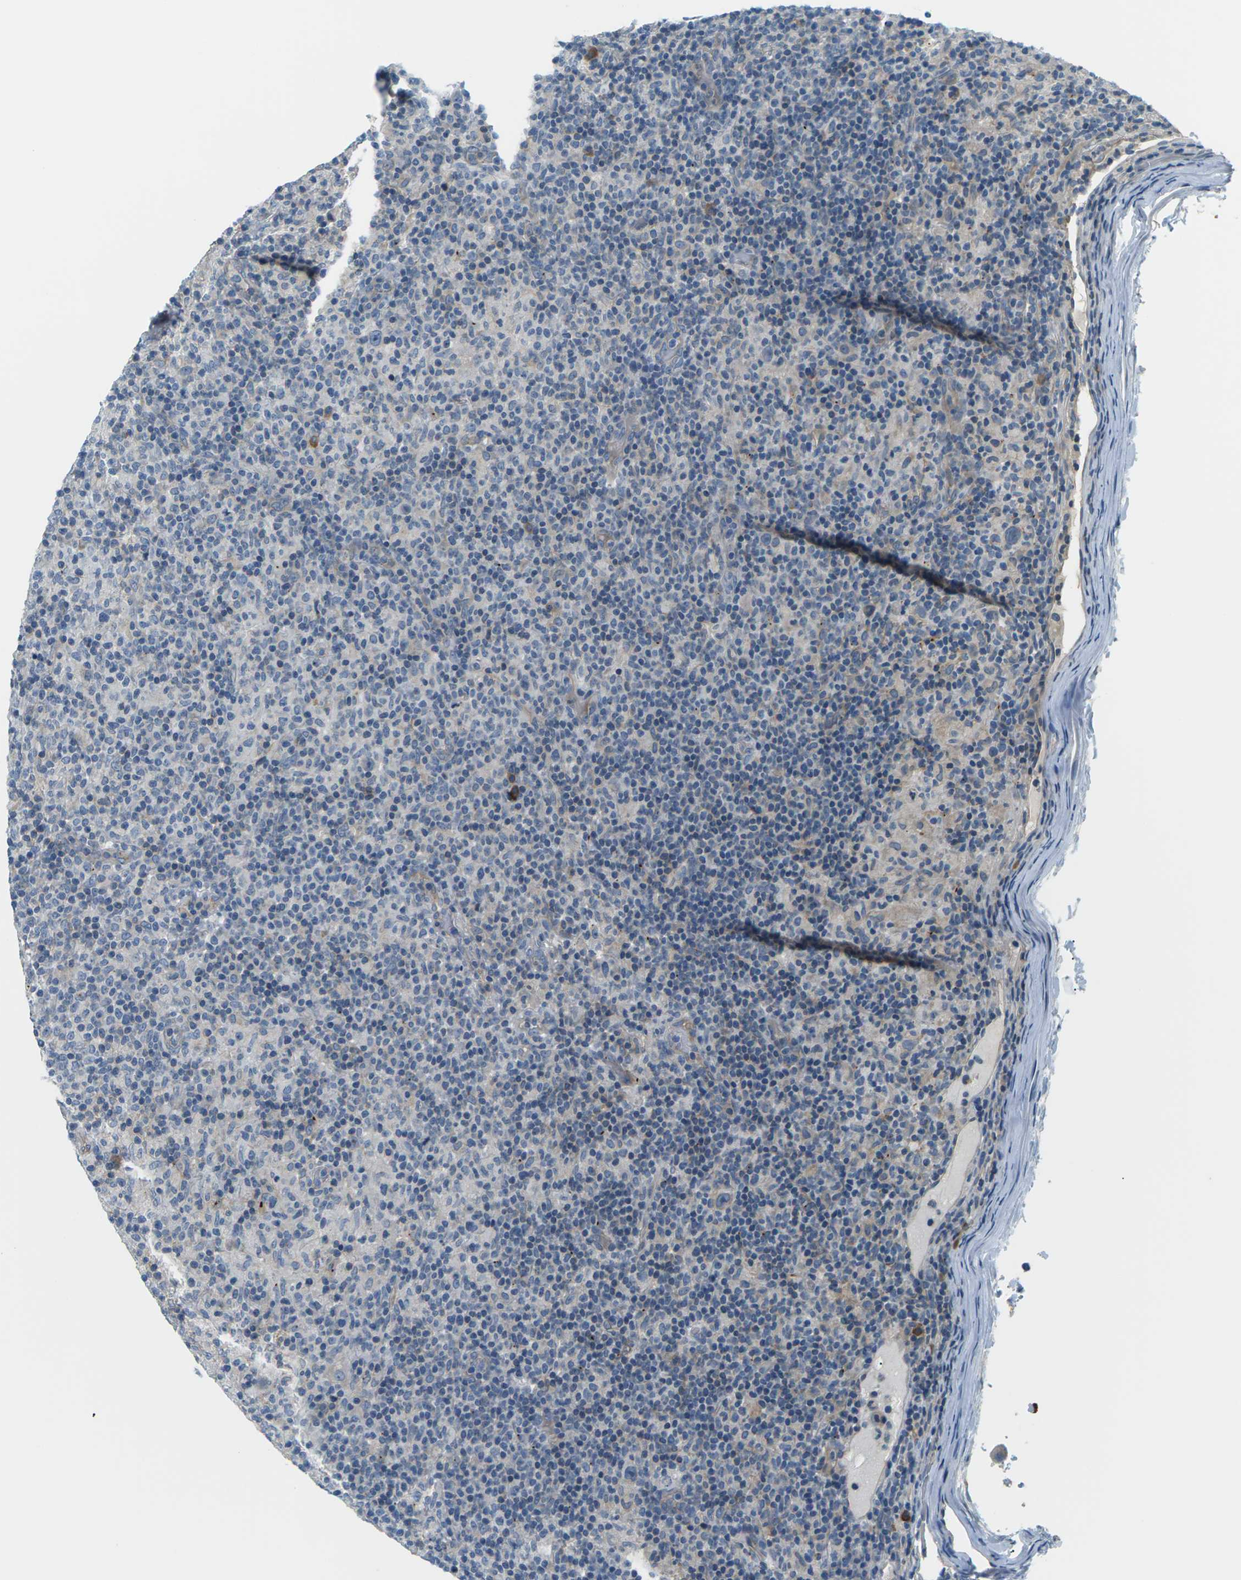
{"staining": {"intensity": "weak", "quantity": "<25%", "location": "cytoplasmic/membranous"}, "tissue": "lymphoma", "cell_type": "Tumor cells", "image_type": "cancer", "snomed": [{"axis": "morphology", "description": "Hodgkin's disease, NOS"}, {"axis": "topography", "description": "Lymph node"}], "caption": "Protein analysis of Hodgkin's disease displays no significant positivity in tumor cells.", "gene": "SLC13A3", "patient": {"sex": "male", "age": 70}}